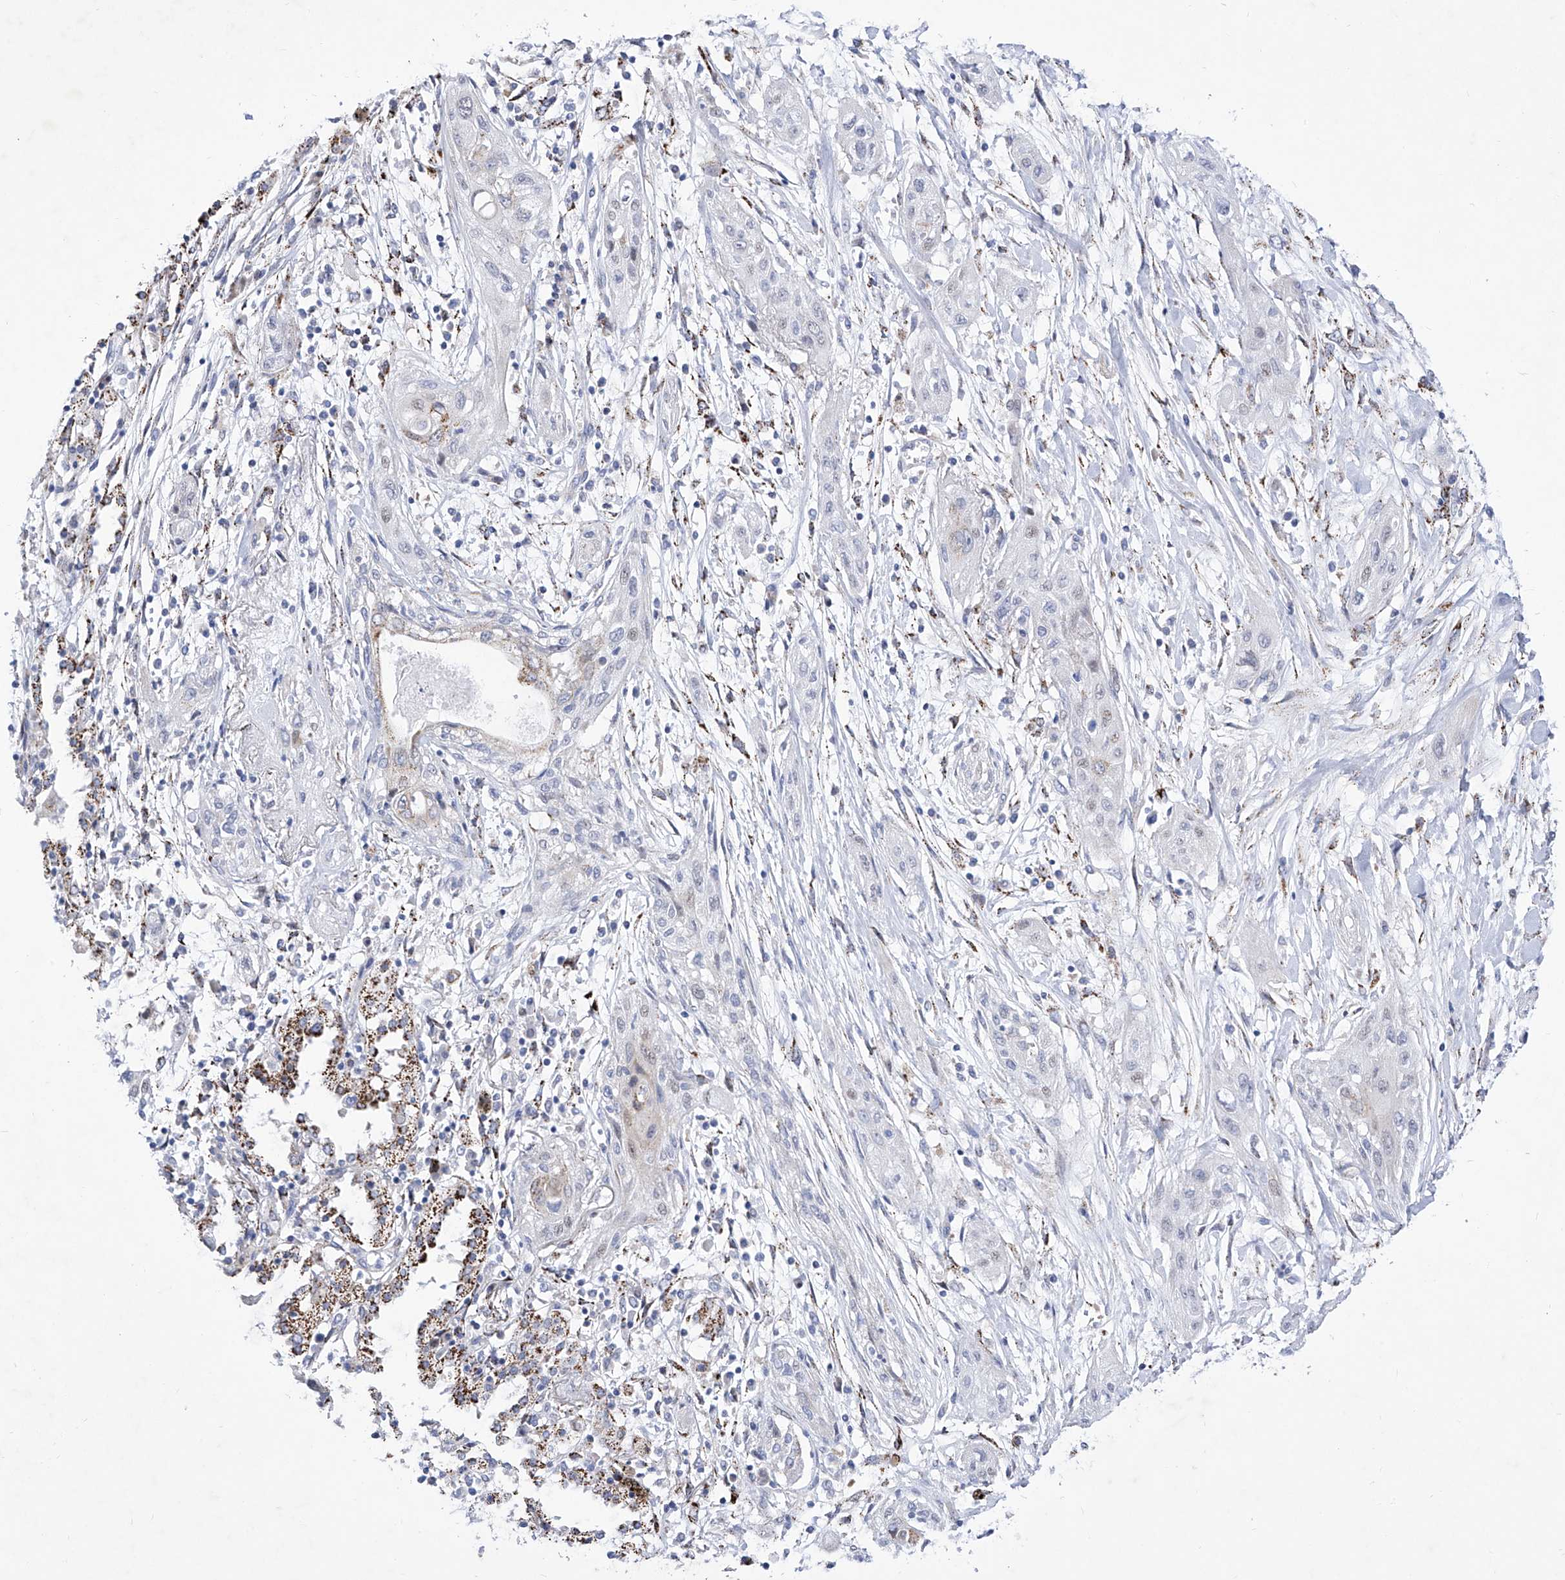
{"staining": {"intensity": "negative", "quantity": "none", "location": "none"}, "tissue": "lung cancer", "cell_type": "Tumor cells", "image_type": "cancer", "snomed": [{"axis": "morphology", "description": "Squamous cell carcinoma, NOS"}, {"axis": "topography", "description": "Lung"}], "caption": "Micrograph shows no protein positivity in tumor cells of lung squamous cell carcinoma tissue.", "gene": "C1orf87", "patient": {"sex": "female", "age": 47}}